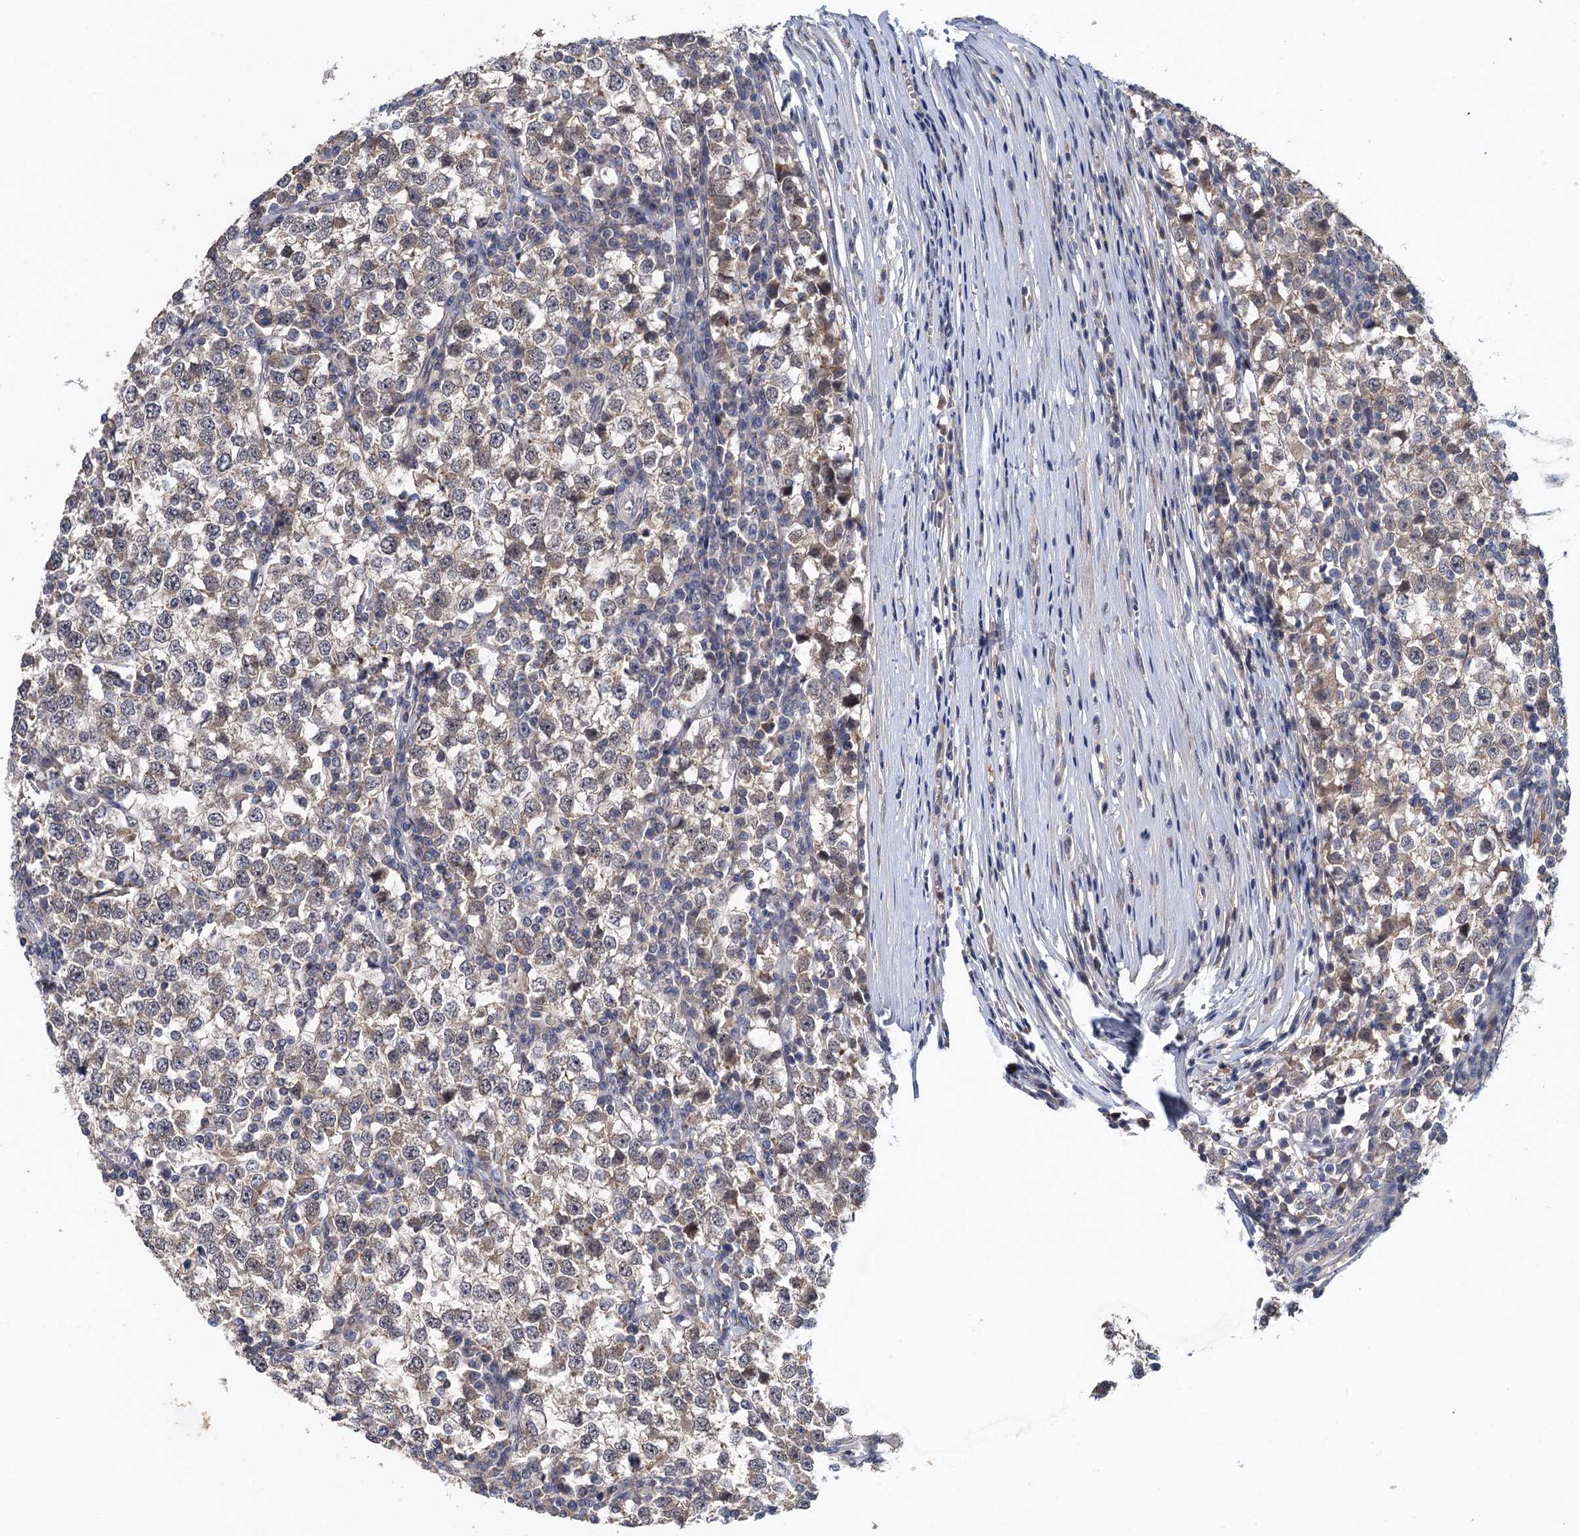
{"staining": {"intensity": "negative", "quantity": "none", "location": "none"}, "tissue": "testis cancer", "cell_type": "Tumor cells", "image_type": "cancer", "snomed": [{"axis": "morphology", "description": "Seminoma, NOS"}, {"axis": "topography", "description": "Testis"}], "caption": "The photomicrograph exhibits no significant positivity in tumor cells of testis cancer.", "gene": "MDM1", "patient": {"sex": "male", "age": 65}}